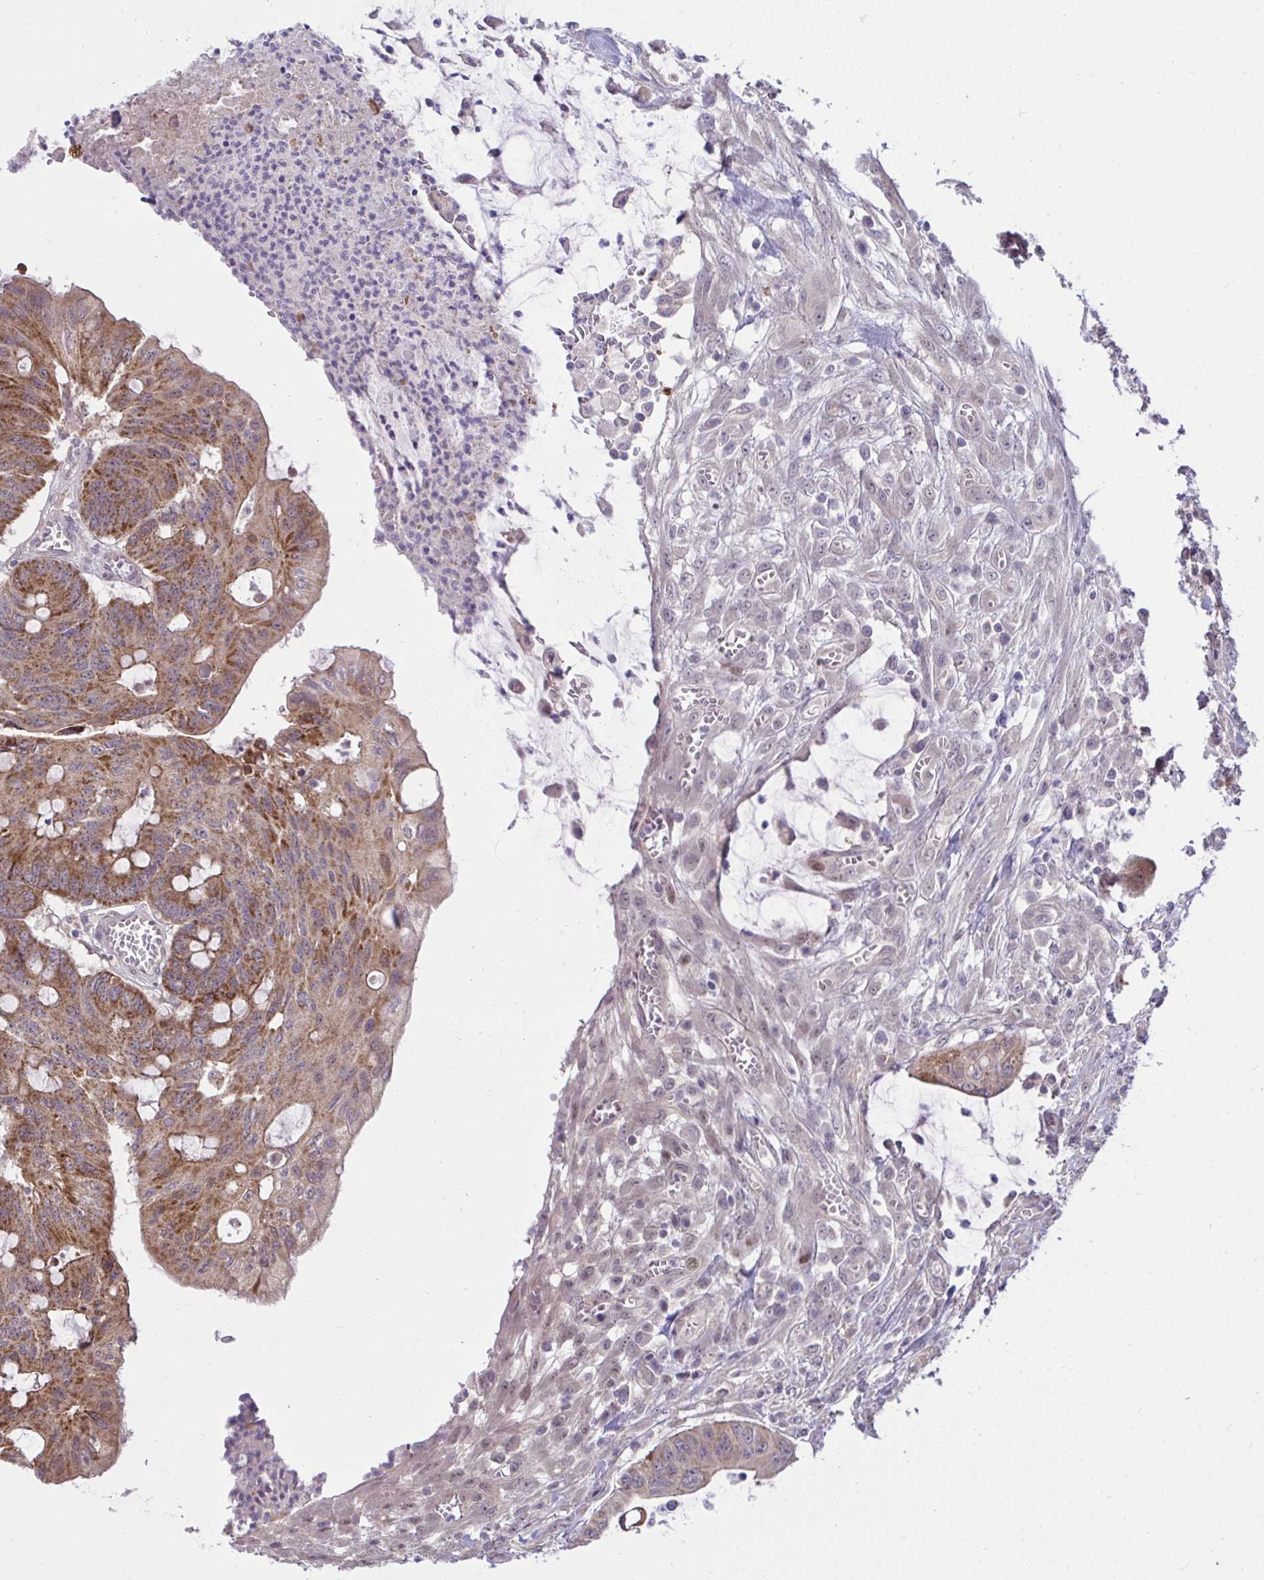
{"staining": {"intensity": "strong", "quantity": ">75%", "location": "cytoplasmic/membranous"}, "tissue": "colorectal cancer", "cell_type": "Tumor cells", "image_type": "cancer", "snomed": [{"axis": "morphology", "description": "Adenocarcinoma, NOS"}, {"axis": "topography", "description": "Colon"}], "caption": "A micrograph showing strong cytoplasmic/membranous positivity in approximately >75% of tumor cells in colorectal cancer, as visualized by brown immunohistochemical staining.", "gene": "RDH14", "patient": {"sex": "male", "age": 65}}